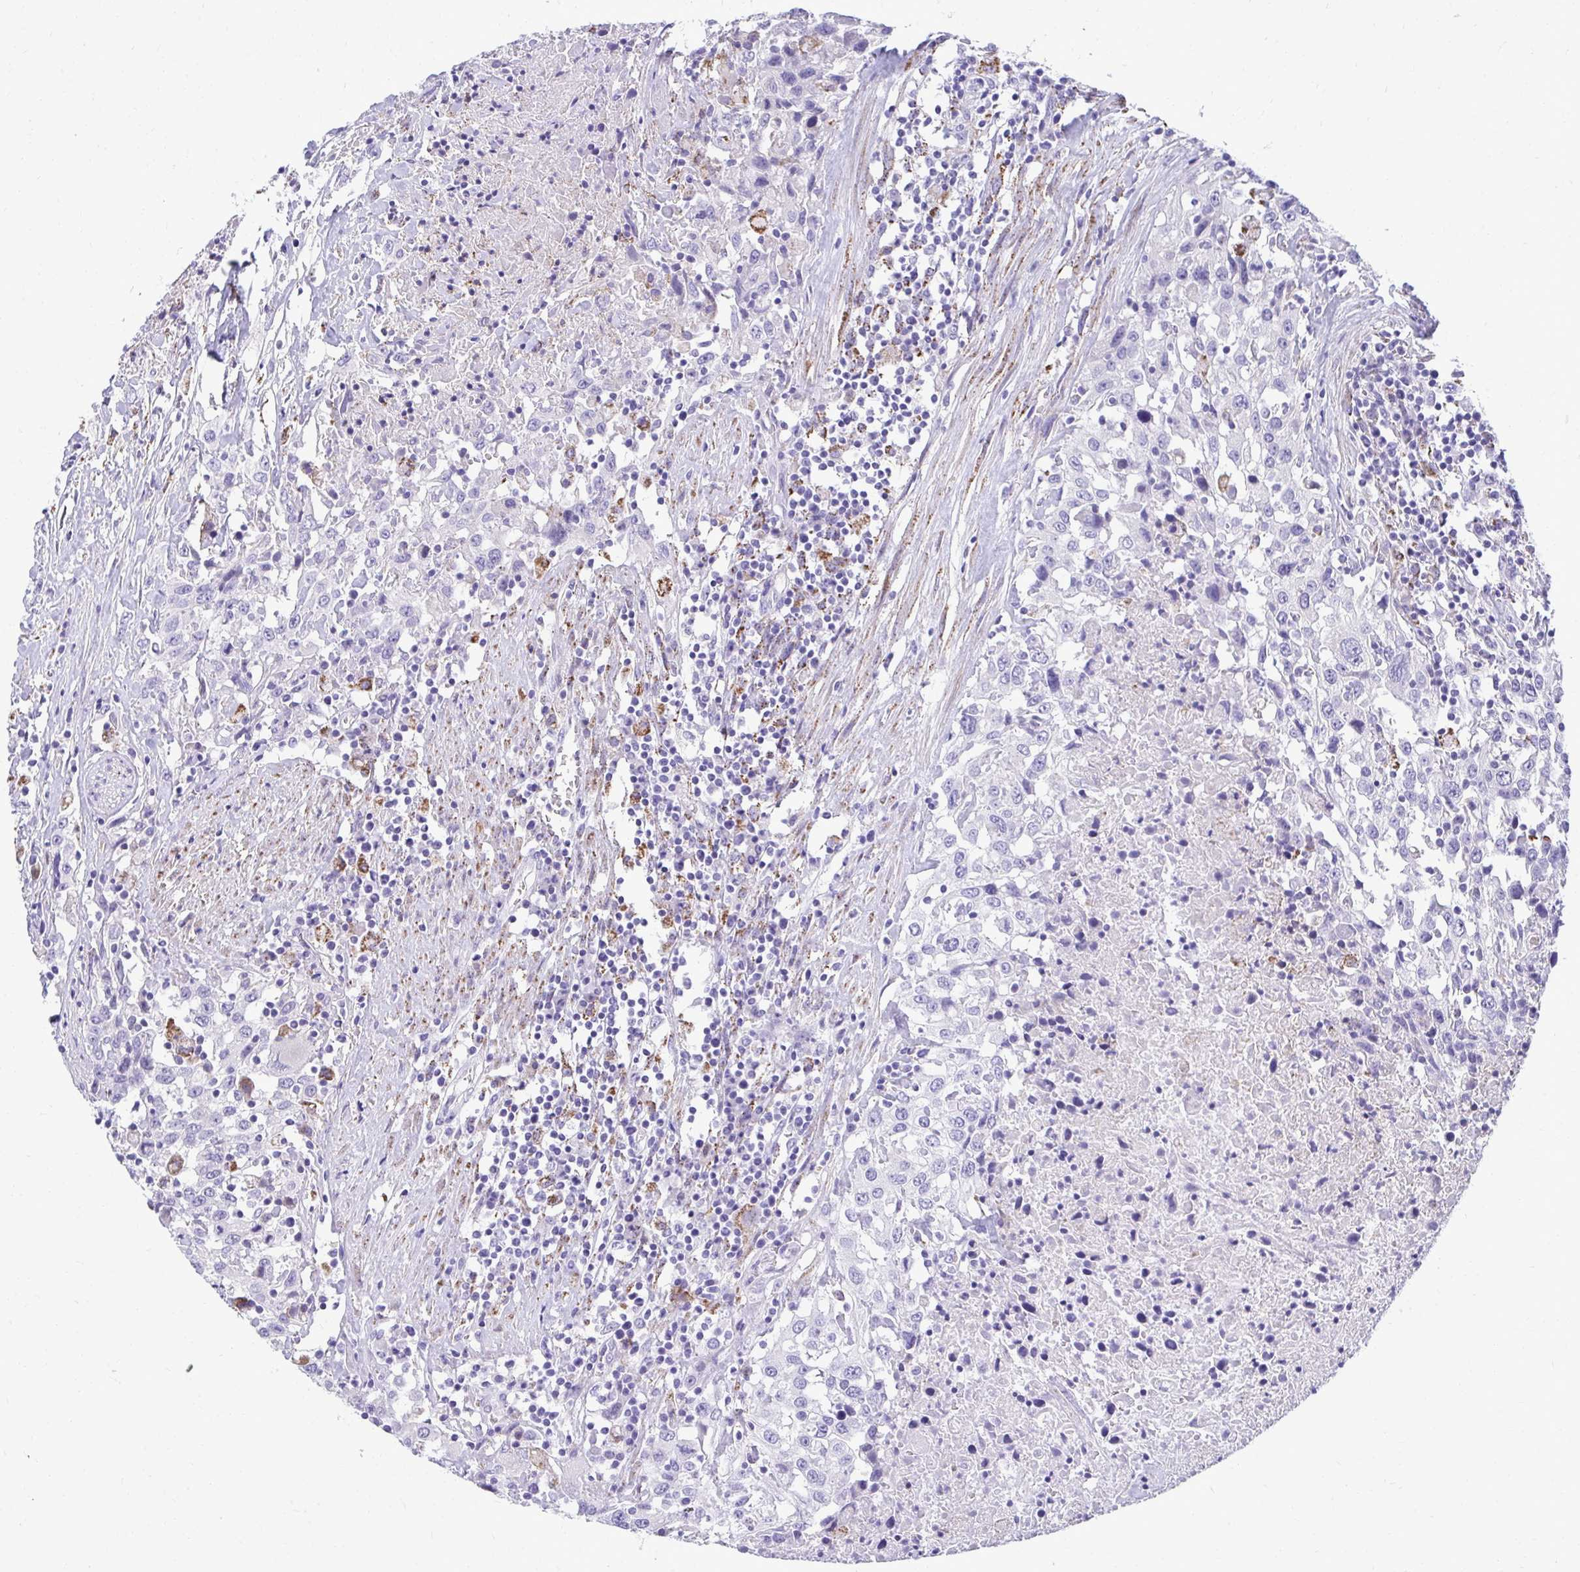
{"staining": {"intensity": "negative", "quantity": "none", "location": "none"}, "tissue": "urothelial cancer", "cell_type": "Tumor cells", "image_type": "cancer", "snomed": [{"axis": "morphology", "description": "Urothelial carcinoma, High grade"}, {"axis": "topography", "description": "Urinary bladder"}], "caption": "Immunohistochemistry micrograph of human urothelial carcinoma (high-grade) stained for a protein (brown), which shows no staining in tumor cells.", "gene": "AIG1", "patient": {"sex": "male", "age": 61}}